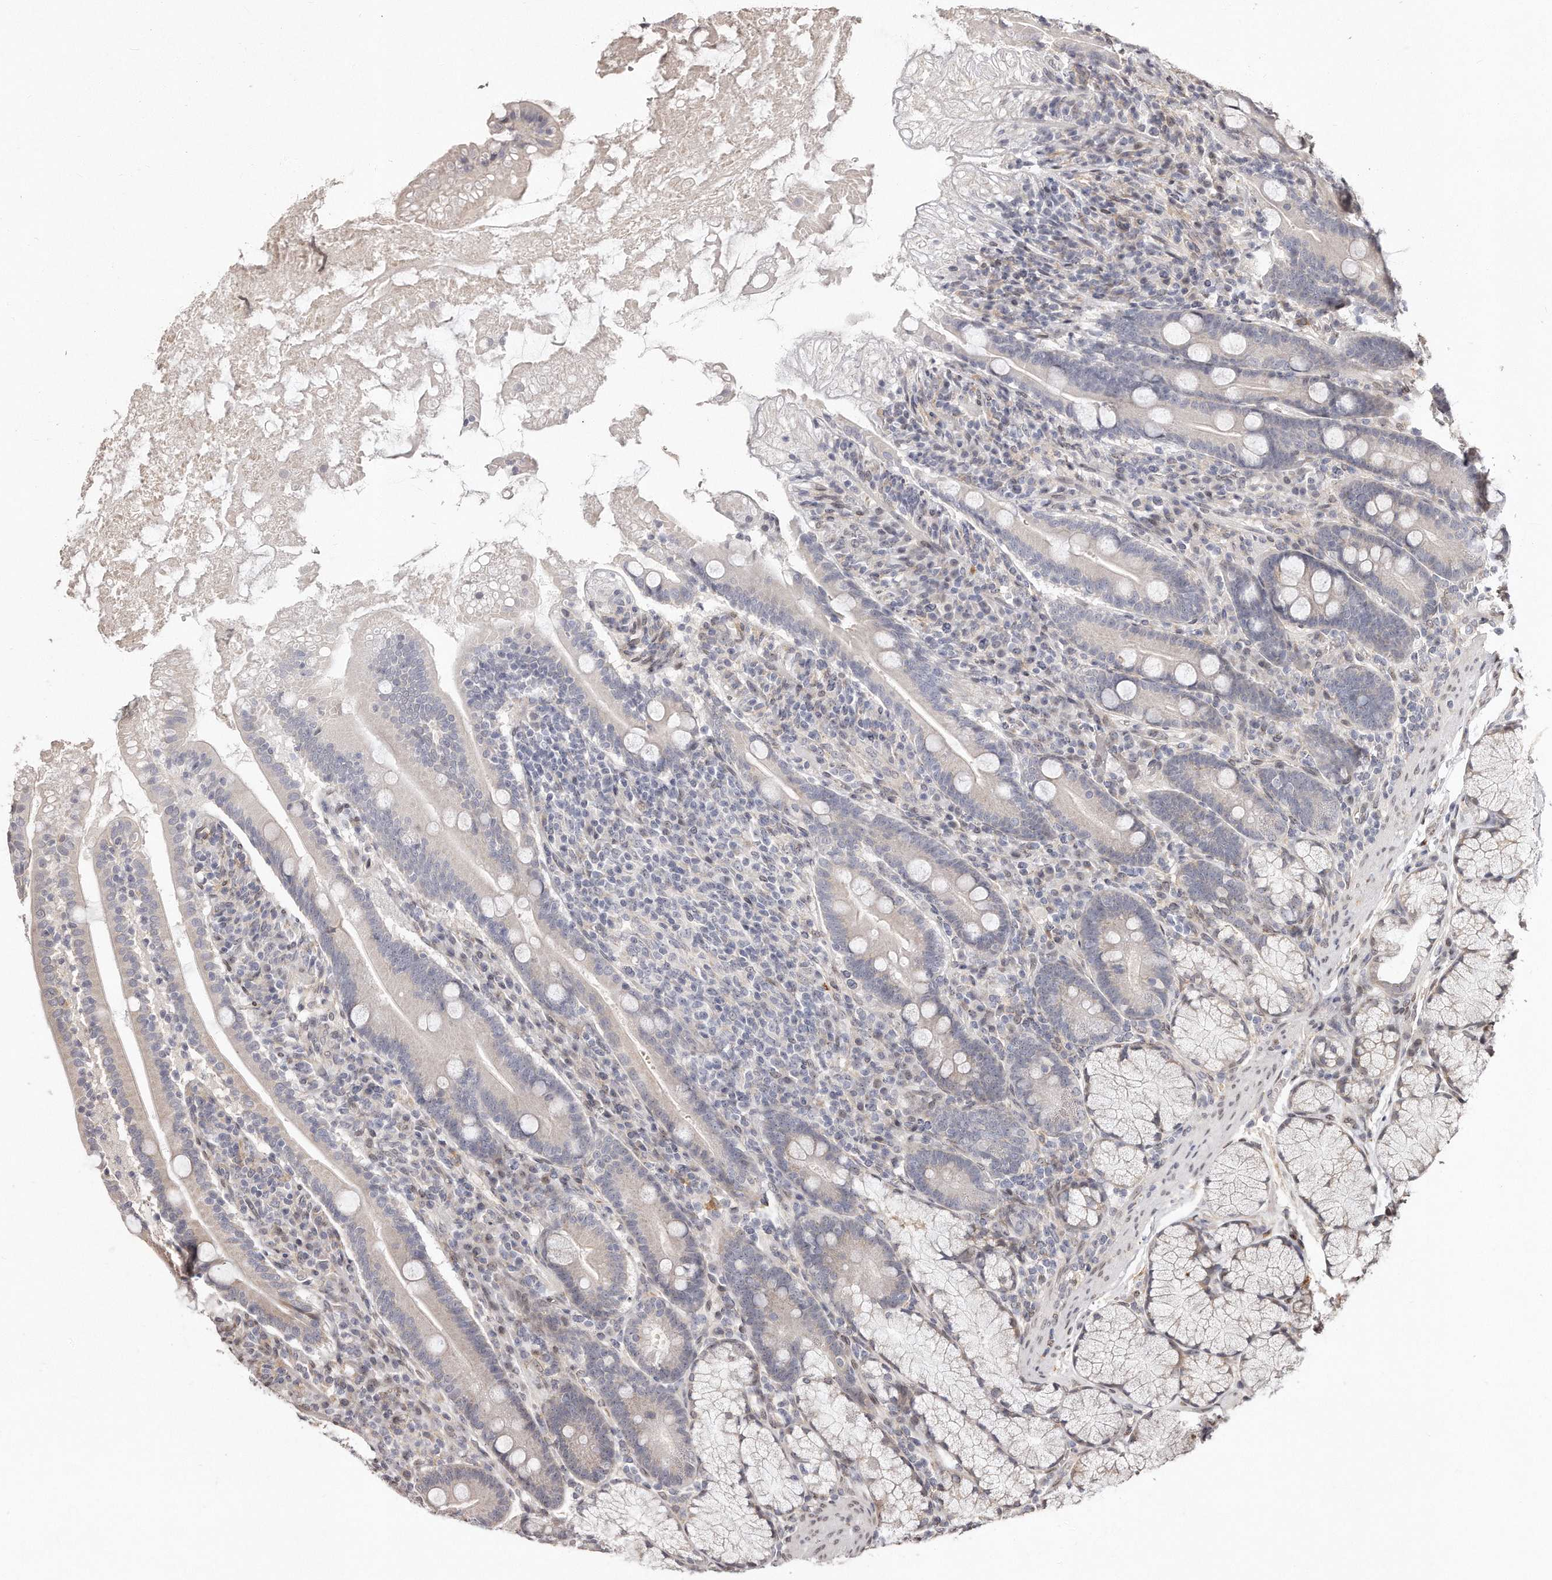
{"staining": {"intensity": "weak", "quantity": "<25%", "location": "cytoplasmic/membranous"}, "tissue": "duodenum", "cell_type": "Glandular cells", "image_type": "normal", "snomed": [{"axis": "morphology", "description": "Normal tissue, NOS"}, {"axis": "topography", "description": "Duodenum"}], "caption": "DAB (3,3'-diaminobenzidine) immunohistochemical staining of normal duodenum demonstrates no significant staining in glandular cells.", "gene": "HASPIN", "patient": {"sex": "male", "age": 35}}